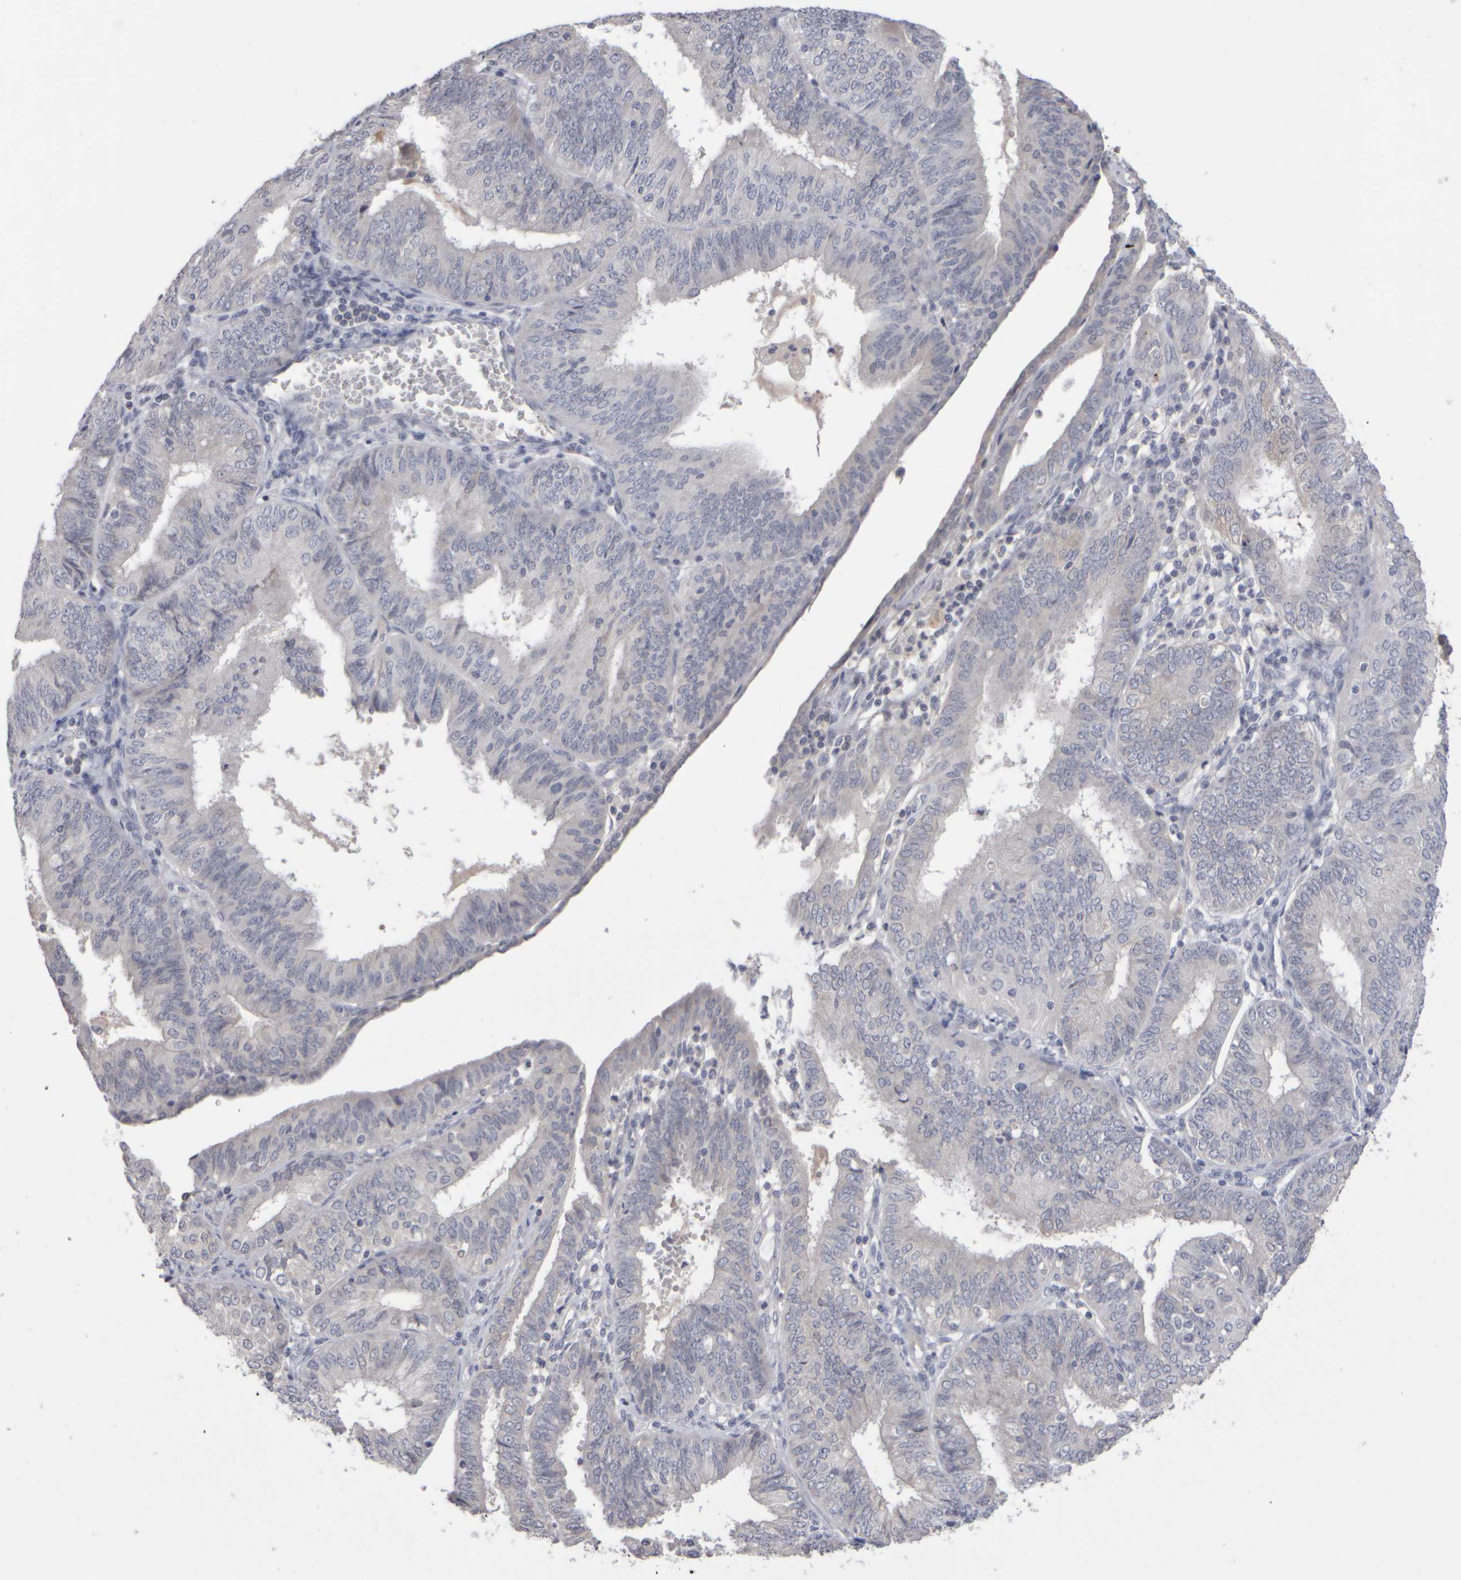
{"staining": {"intensity": "negative", "quantity": "none", "location": "none"}, "tissue": "endometrial cancer", "cell_type": "Tumor cells", "image_type": "cancer", "snomed": [{"axis": "morphology", "description": "Adenocarcinoma, NOS"}, {"axis": "topography", "description": "Endometrium"}], "caption": "Immunohistochemistry of human endometrial adenocarcinoma demonstrates no staining in tumor cells.", "gene": "EPHX2", "patient": {"sex": "female", "age": 58}}